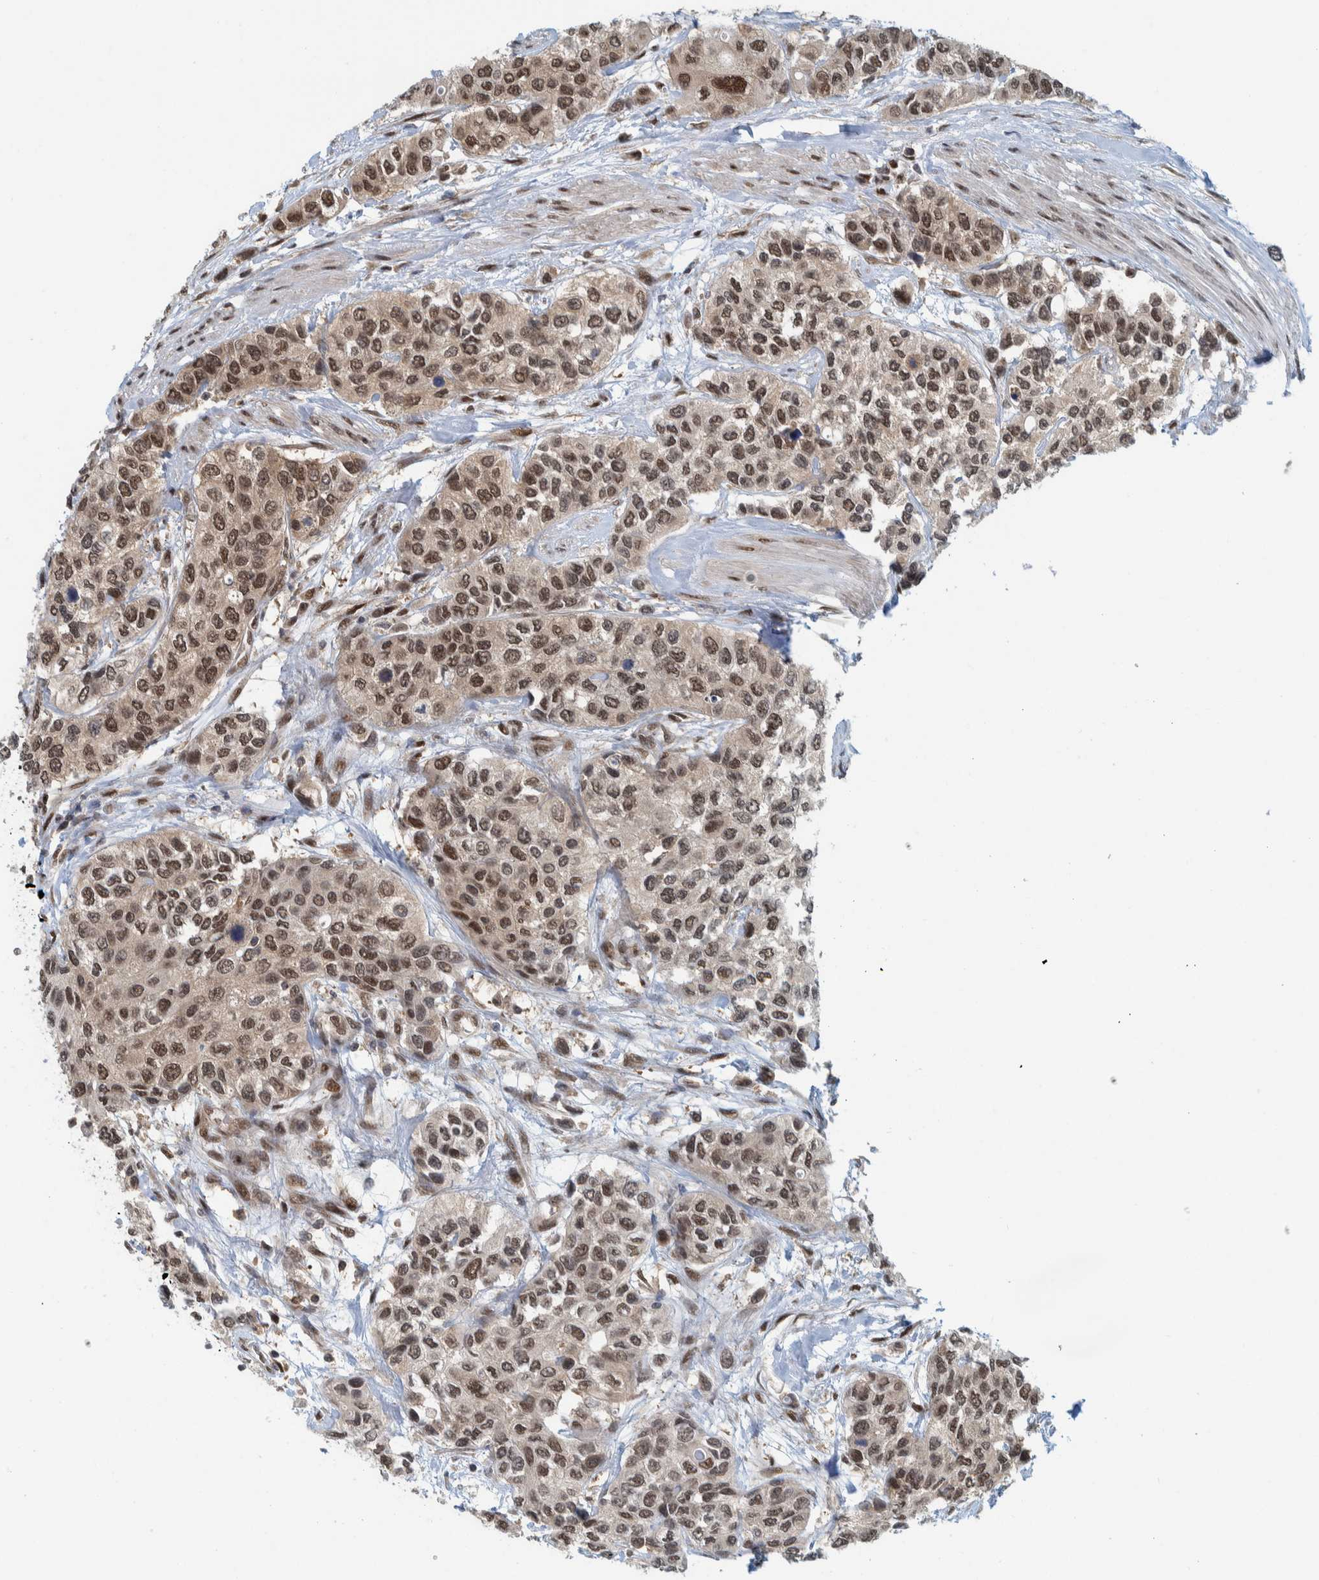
{"staining": {"intensity": "moderate", "quantity": ">75%", "location": "nuclear"}, "tissue": "urothelial cancer", "cell_type": "Tumor cells", "image_type": "cancer", "snomed": [{"axis": "morphology", "description": "Urothelial carcinoma, High grade"}, {"axis": "topography", "description": "Urinary bladder"}], "caption": "This is an image of immunohistochemistry staining of urothelial cancer, which shows moderate positivity in the nuclear of tumor cells.", "gene": "COPS3", "patient": {"sex": "female", "age": 56}}